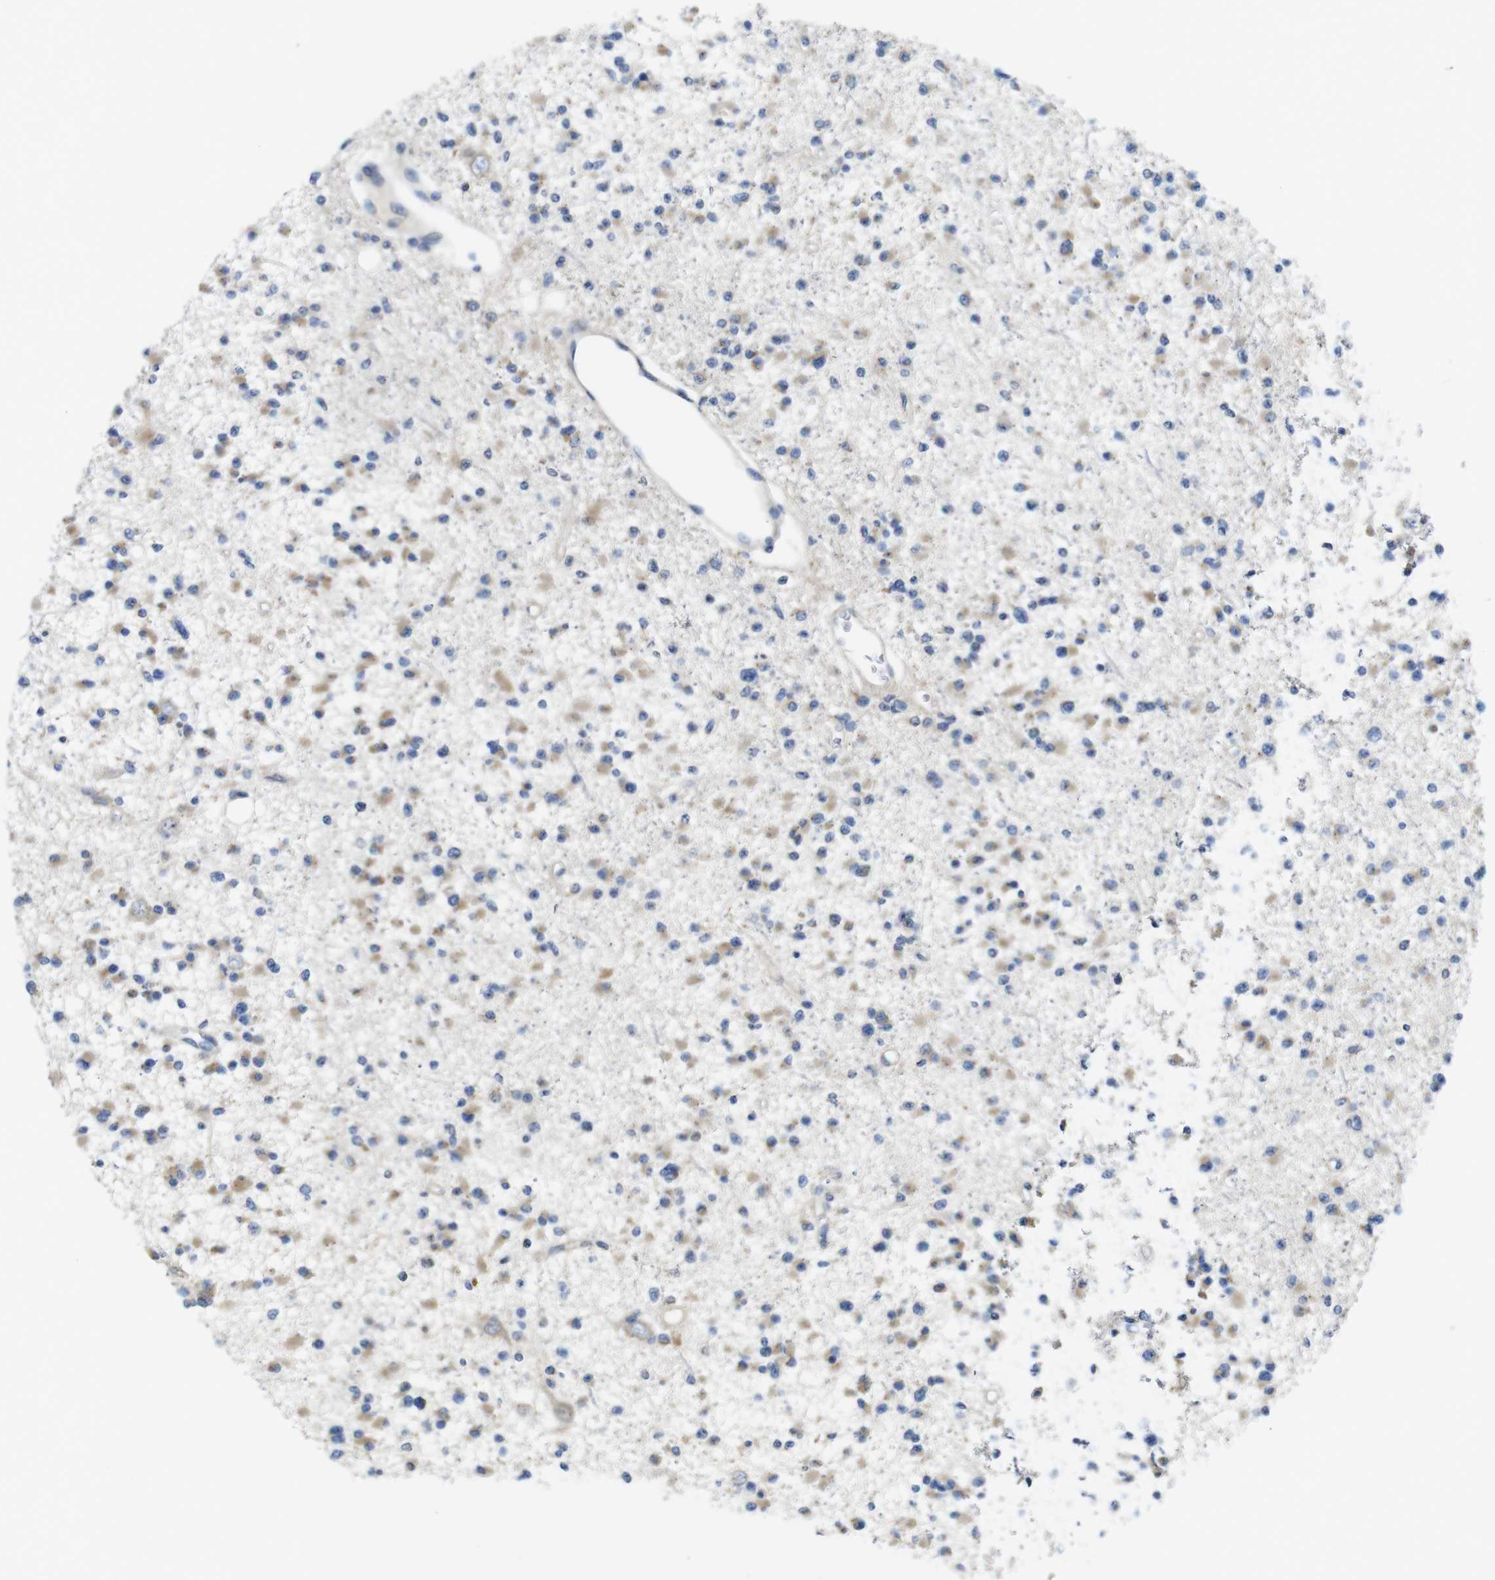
{"staining": {"intensity": "weak", "quantity": ">75%", "location": "cytoplasmic/membranous"}, "tissue": "glioma", "cell_type": "Tumor cells", "image_type": "cancer", "snomed": [{"axis": "morphology", "description": "Glioma, malignant, Low grade"}, {"axis": "topography", "description": "Brain"}], "caption": "Malignant glioma (low-grade) was stained to show a protein in brown. There is low levels of weak cytoplasmic/membranous positivity in about >75% of tumor cells. (DAB (3,3'-diaminobenzidine) IHC, brown staining for protein, blue staining for nuclei).", "gene": "DDRGK1", "patient": {"sex": "female", "age": 22}}